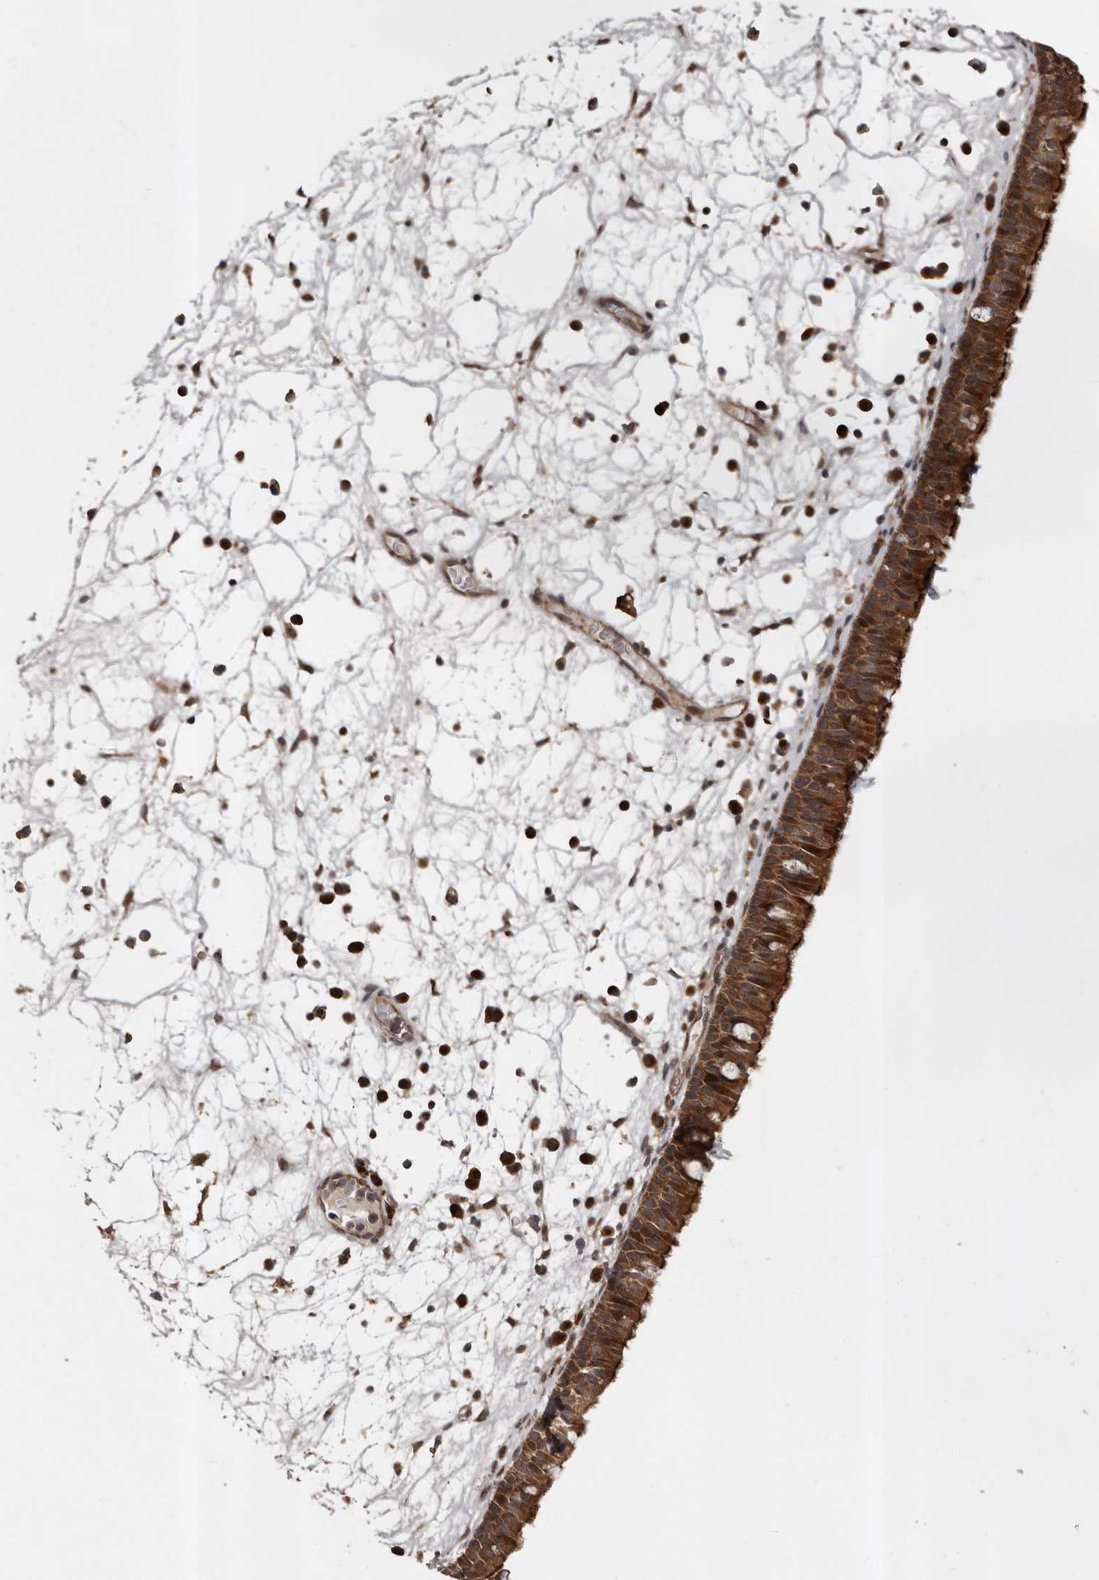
{"staining": {"intensity": "strong", "quantity": ">75%", "location": "cytoplasmic/membranous"}, "tissue": "nasopharynx", "cell_type": "Respiratory epithelial cells", "image_type": "normal", "snomed": [{"axis": "morphology", "description": "Normal tissue, NOS"}, {"axis": "morphology", "description": "Inflammation, NOS"}, {"axis": "morphology", "description": "Malignant melanoma, Metastatic site"}, {"axis": "topography", "description": "Nasopharynx"}], "caption": "Human nasopharynx stained for a protein (brown) shows strong cytoplasmic/membranous positive expression in about >75% of respiratory epithelial cells.", "gene": "CCDC190", "patient": {"sex": "male", "age": 70}}